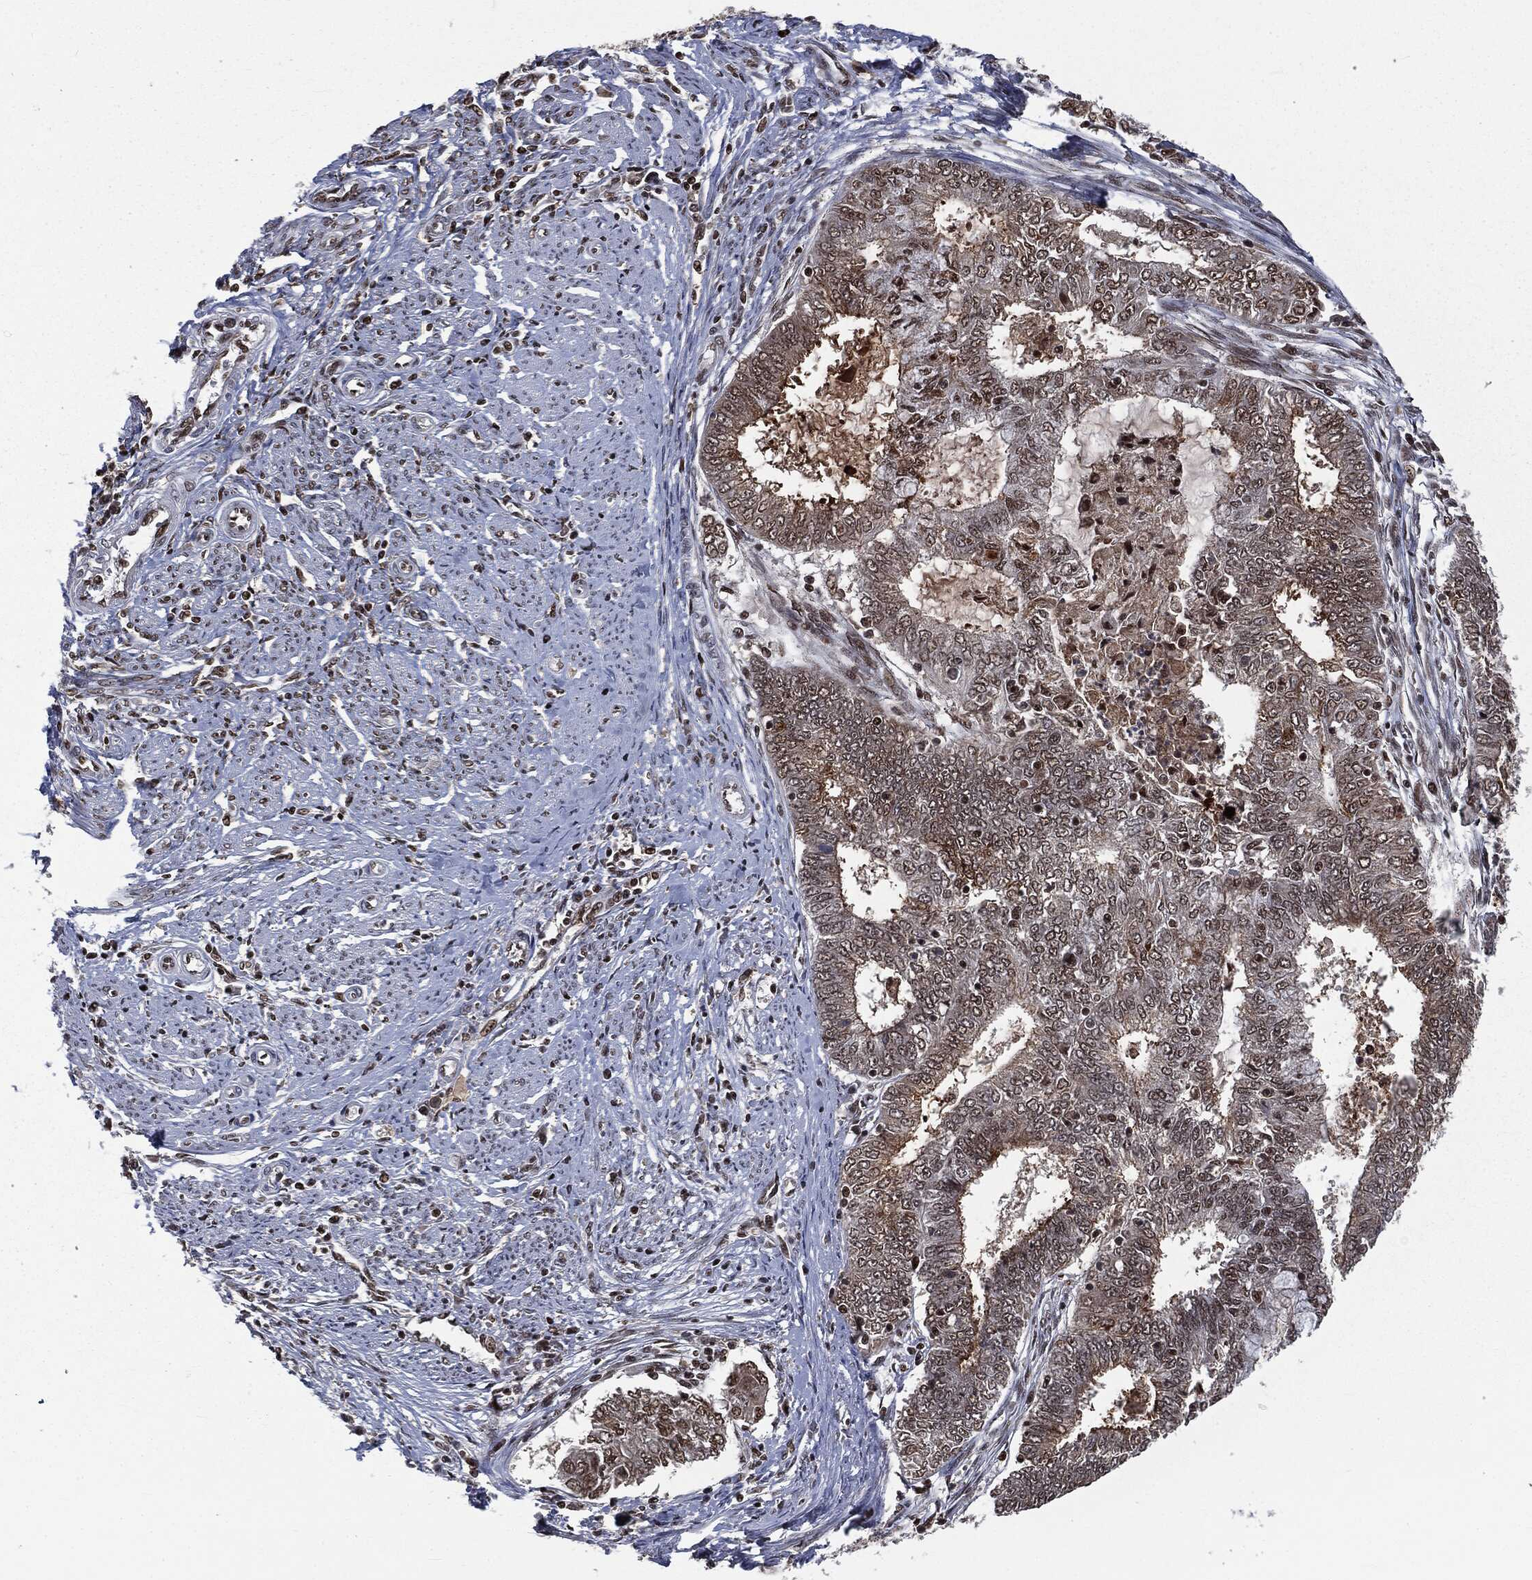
{"staining": {"intensity": "weak", "quantity": "<25%", "location": "nuclear"}, "tissue": "endometrial cancer", "cell_type": "Tumor cells", "image_type": "cancer", "snomed": [{"axis": "morphology", "description": "Adenocarcinoma, NOS"}, {"axis": "topography", "description": "Endometrium"}], "caption": "Protein analysis of endometrial cancer demonstrates no significant expression in tumor cells.", "gene": "DPH2", "patient": {"sex": "female", "age": 62}}